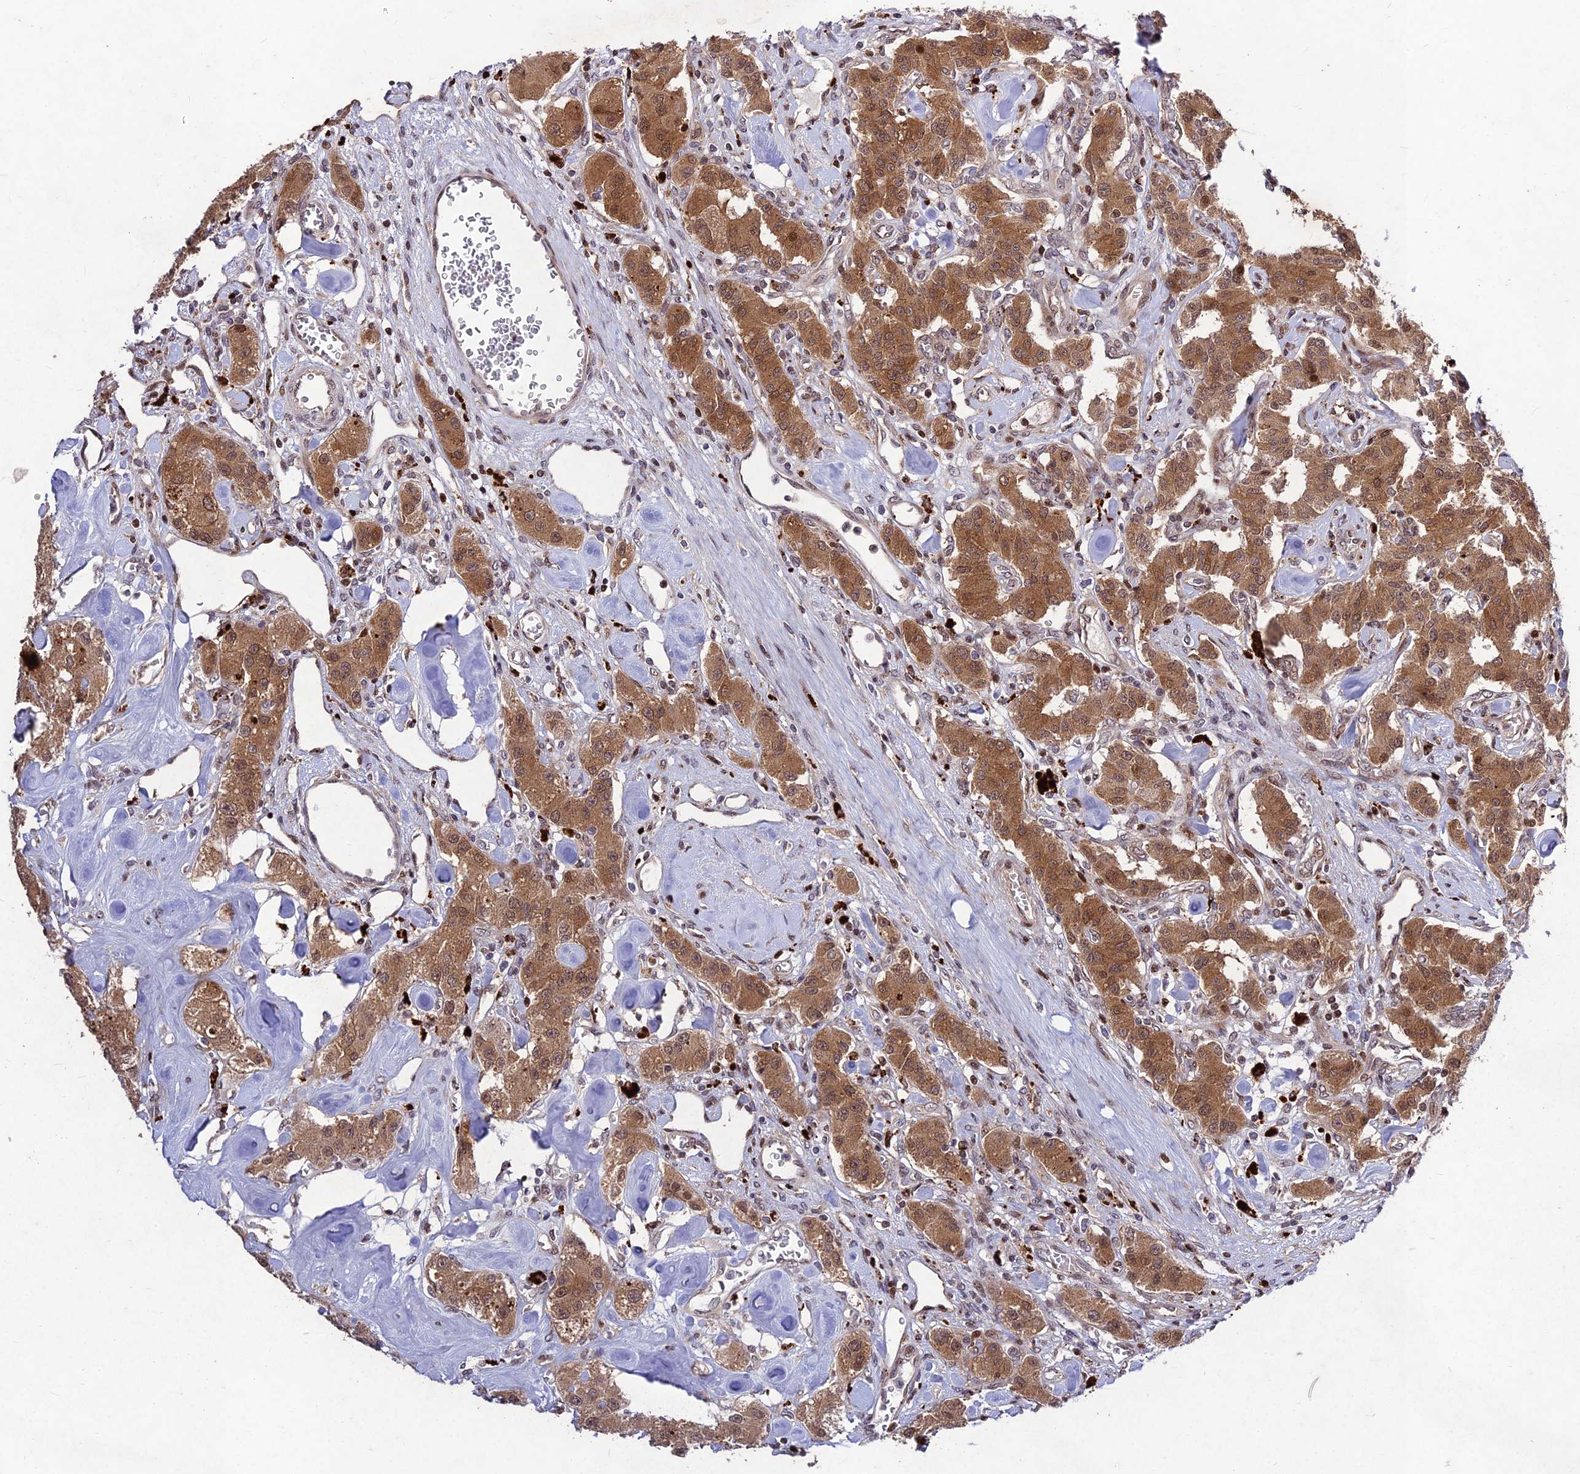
{"staining": {"intensity": "moderate", "quantity": ">75%", "location": "cytoplasmic/membranous,nuclear"}, "tissue": "carcinoid", "cell_type": "Tumor cells", "image_type": "cancer", "snomed": [{"axis": "morphology", "description": "Carcinoid, malignant, NOS"}, {"axis": "topography", "description": "Pancreas"}], "caption": "Immunohistochemistry (IHC) of human carcinoid (malignant) reveals medium levels of moderate cytoplasmic/membranous and nuclear staining in approximately >75% of tumor cells. (Brightfield microscopy of DAB IHC at high magnification).", "gene": "MKKS", "patient": {"sex": "male", "age": 41}}